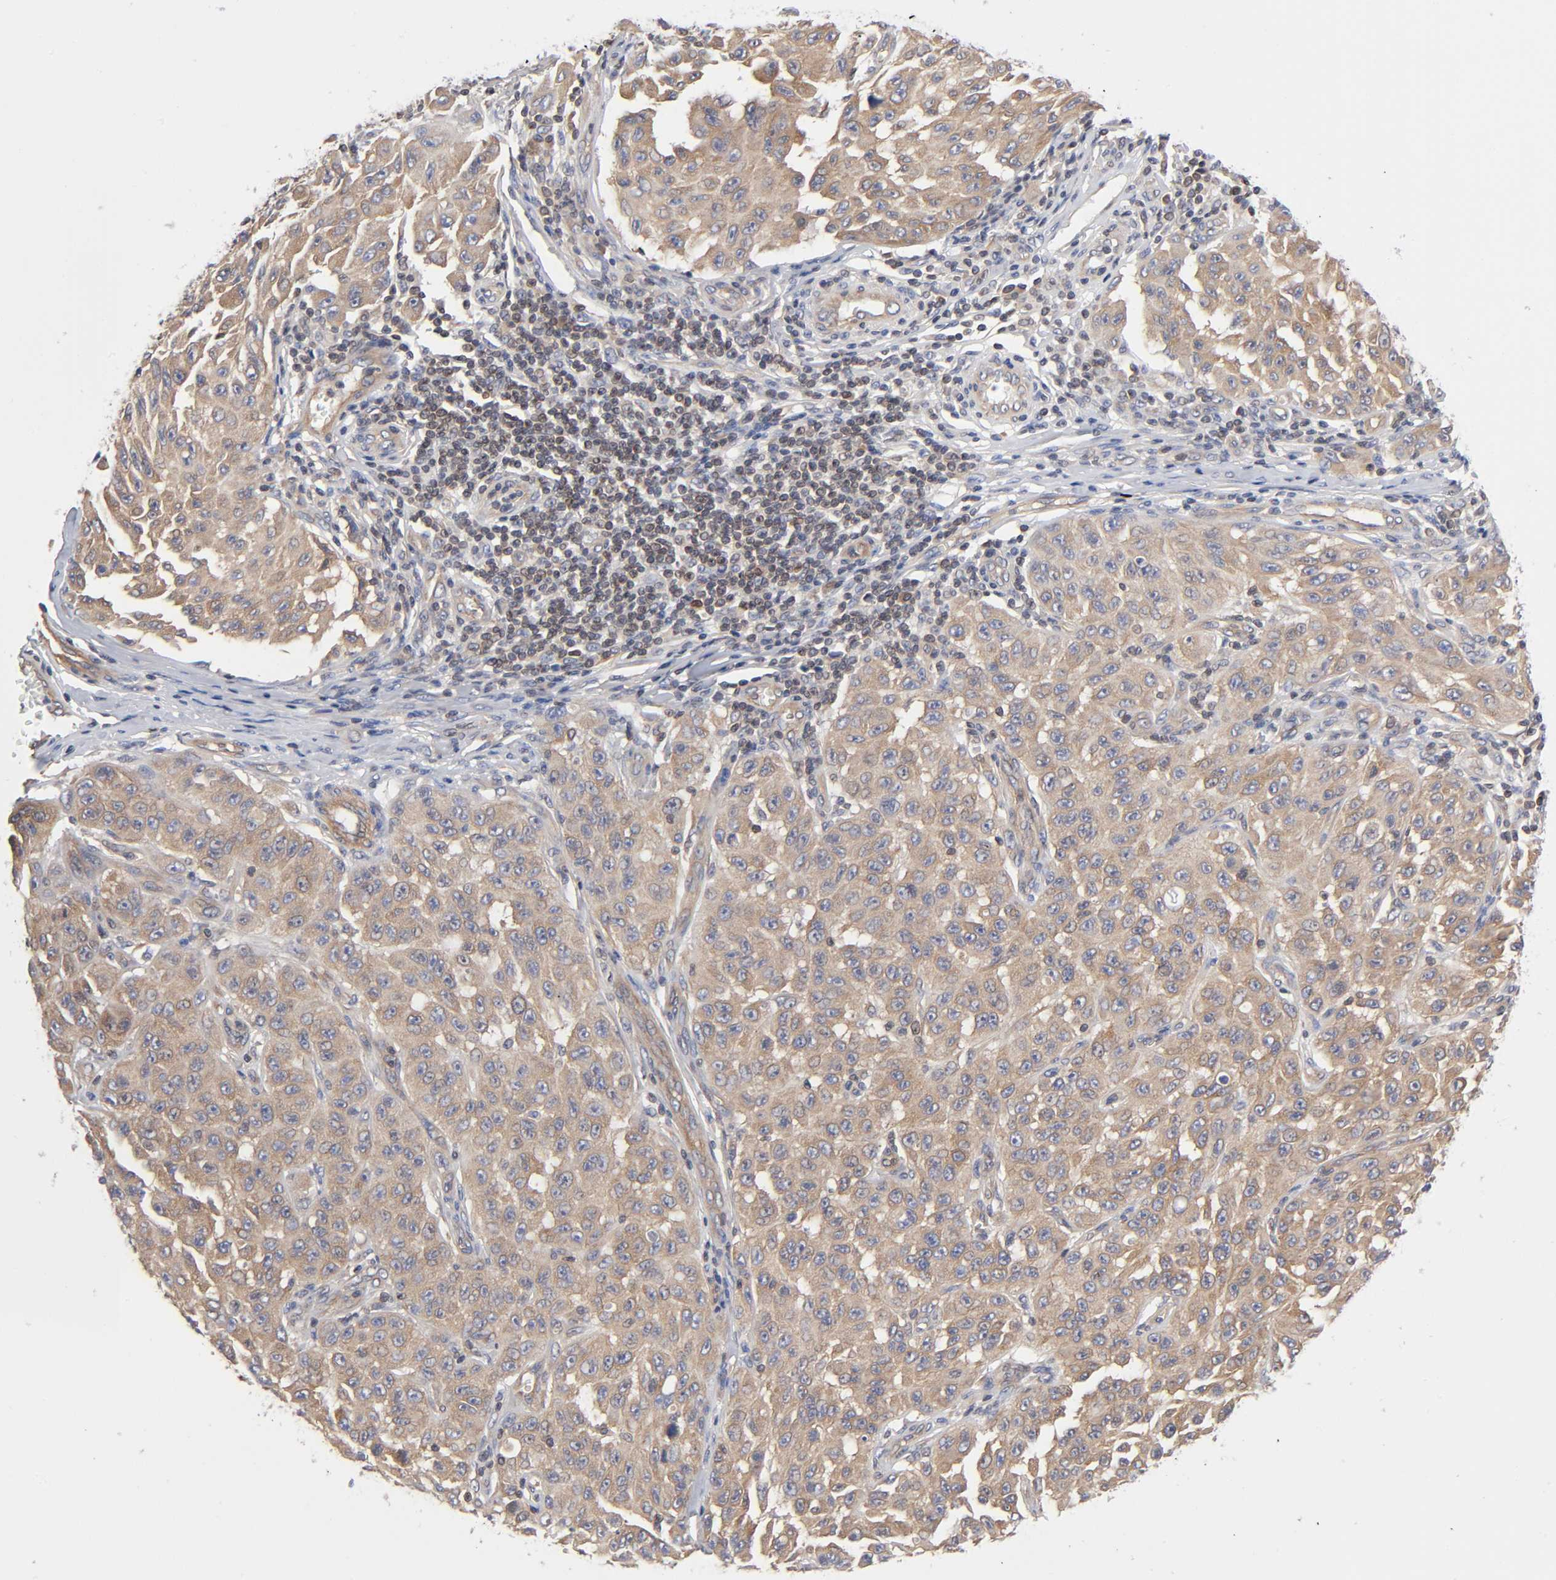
{"staining": {"intensity": "weak", "quantity": ">75%", "location": "cytoplasmic/membranous"}, "tissue": "melanoma", "cell_type": "Tumor cells", "image_type": "cancer", "snomed": [{"axis": "morphology", "description": "Malignant melanoma, NOS"}, {"axis": "topography", "description": "Skin"}], "caption": "Melanoma tissue demonstrates weak cytoplasmic/membranous positivity in approximately >75% of tumor cells", "gene": "STRN3", "patient": {"sex": "male", "age": 30}}